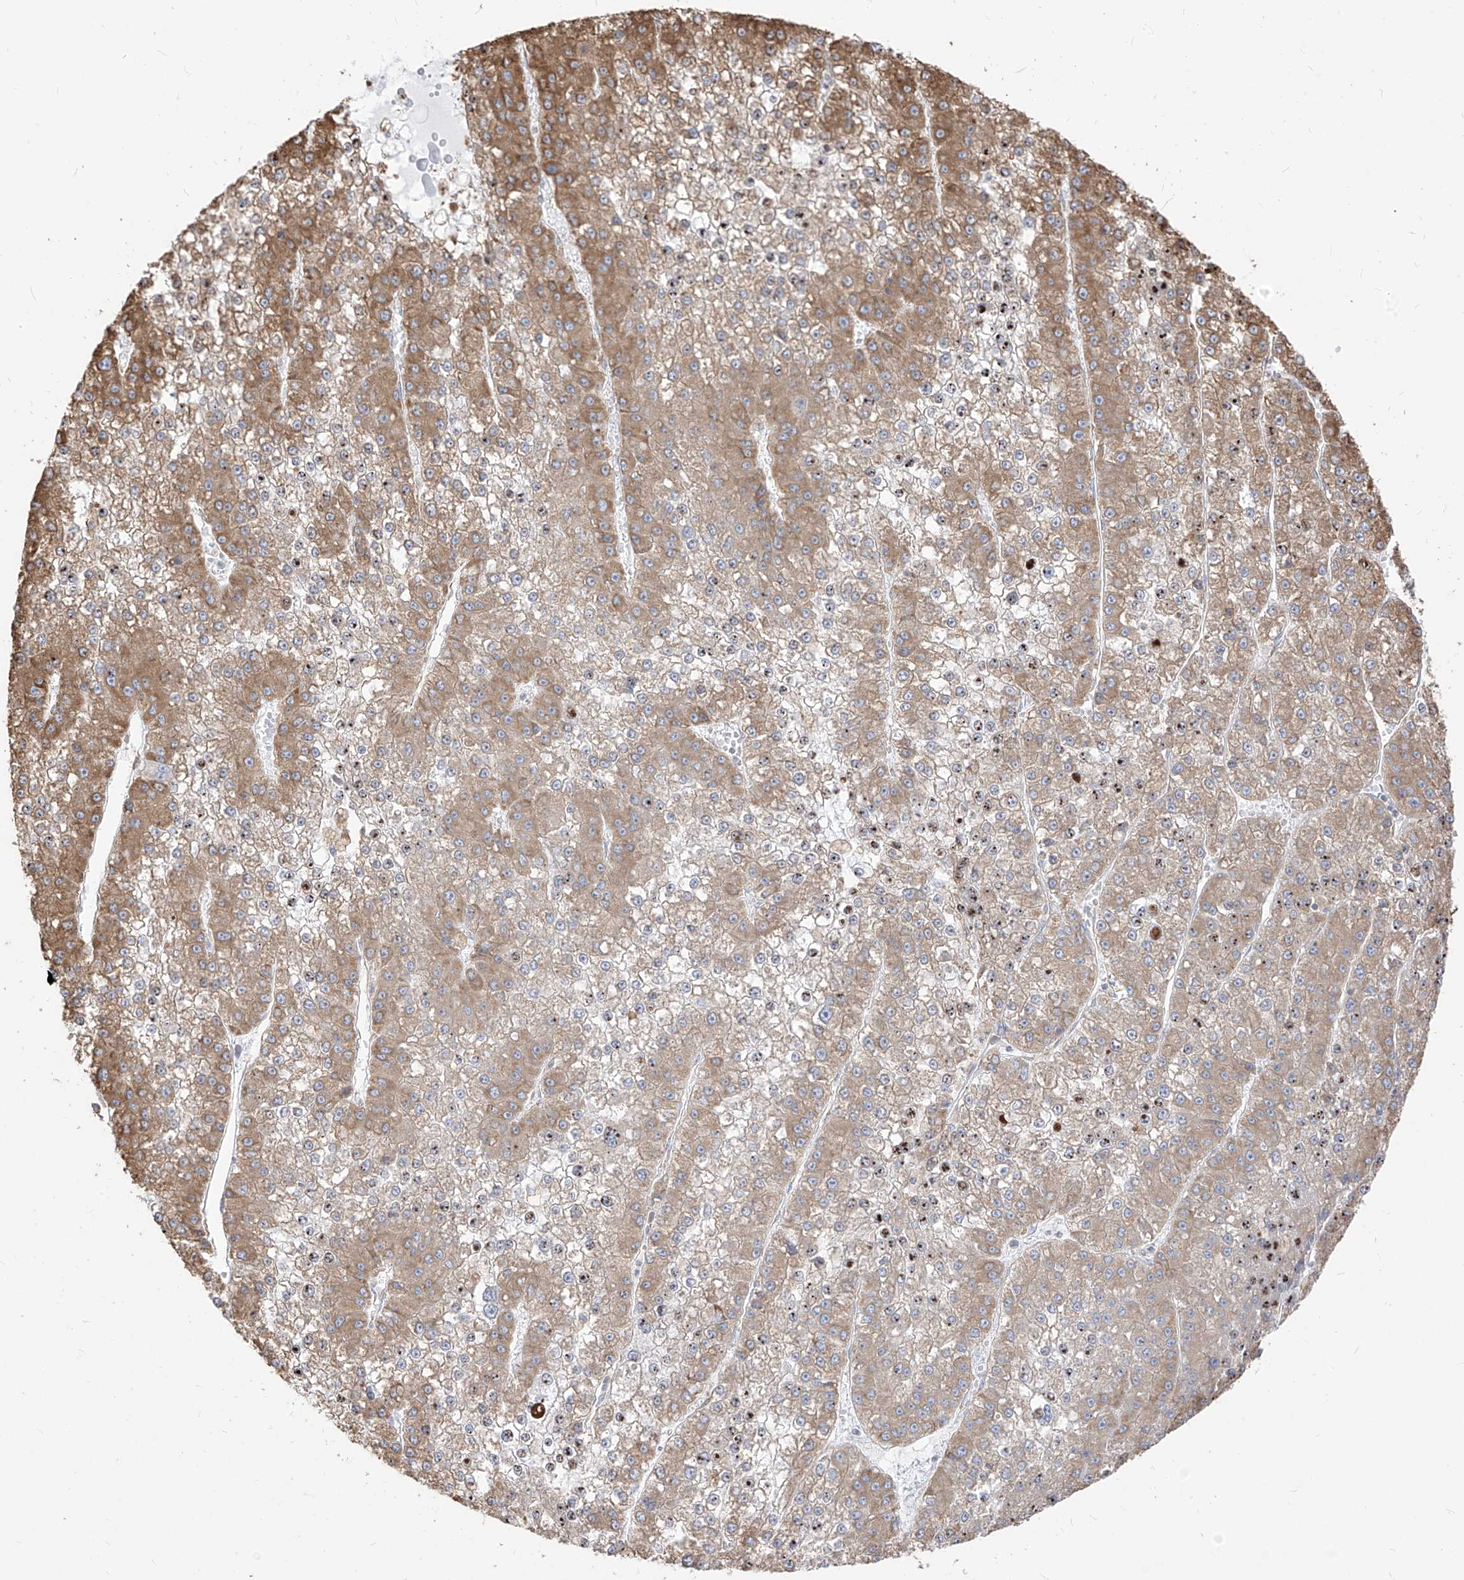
{"staining": {"intensity": "moderate", "quantity": "25%-75%", "location": "cytoplasmic/membranous"}, "tissue": "liver cancer", "cell_type": "Tumor cells", "image_type": "cancer", "snomed": [{"axis": "morphology", "description": "Carcinoma, Hepatocellular, NOS"}, {"axis": "topography", "description": "Liver"}], "caption": "The histopathology image demonstrates a brown stain indicating the presence of a protein in the cytoplasmic/membranous of tumor cells in liver cancer.", "gene": "PDIA6", "patient": {"sex": "female", "age": 73}}